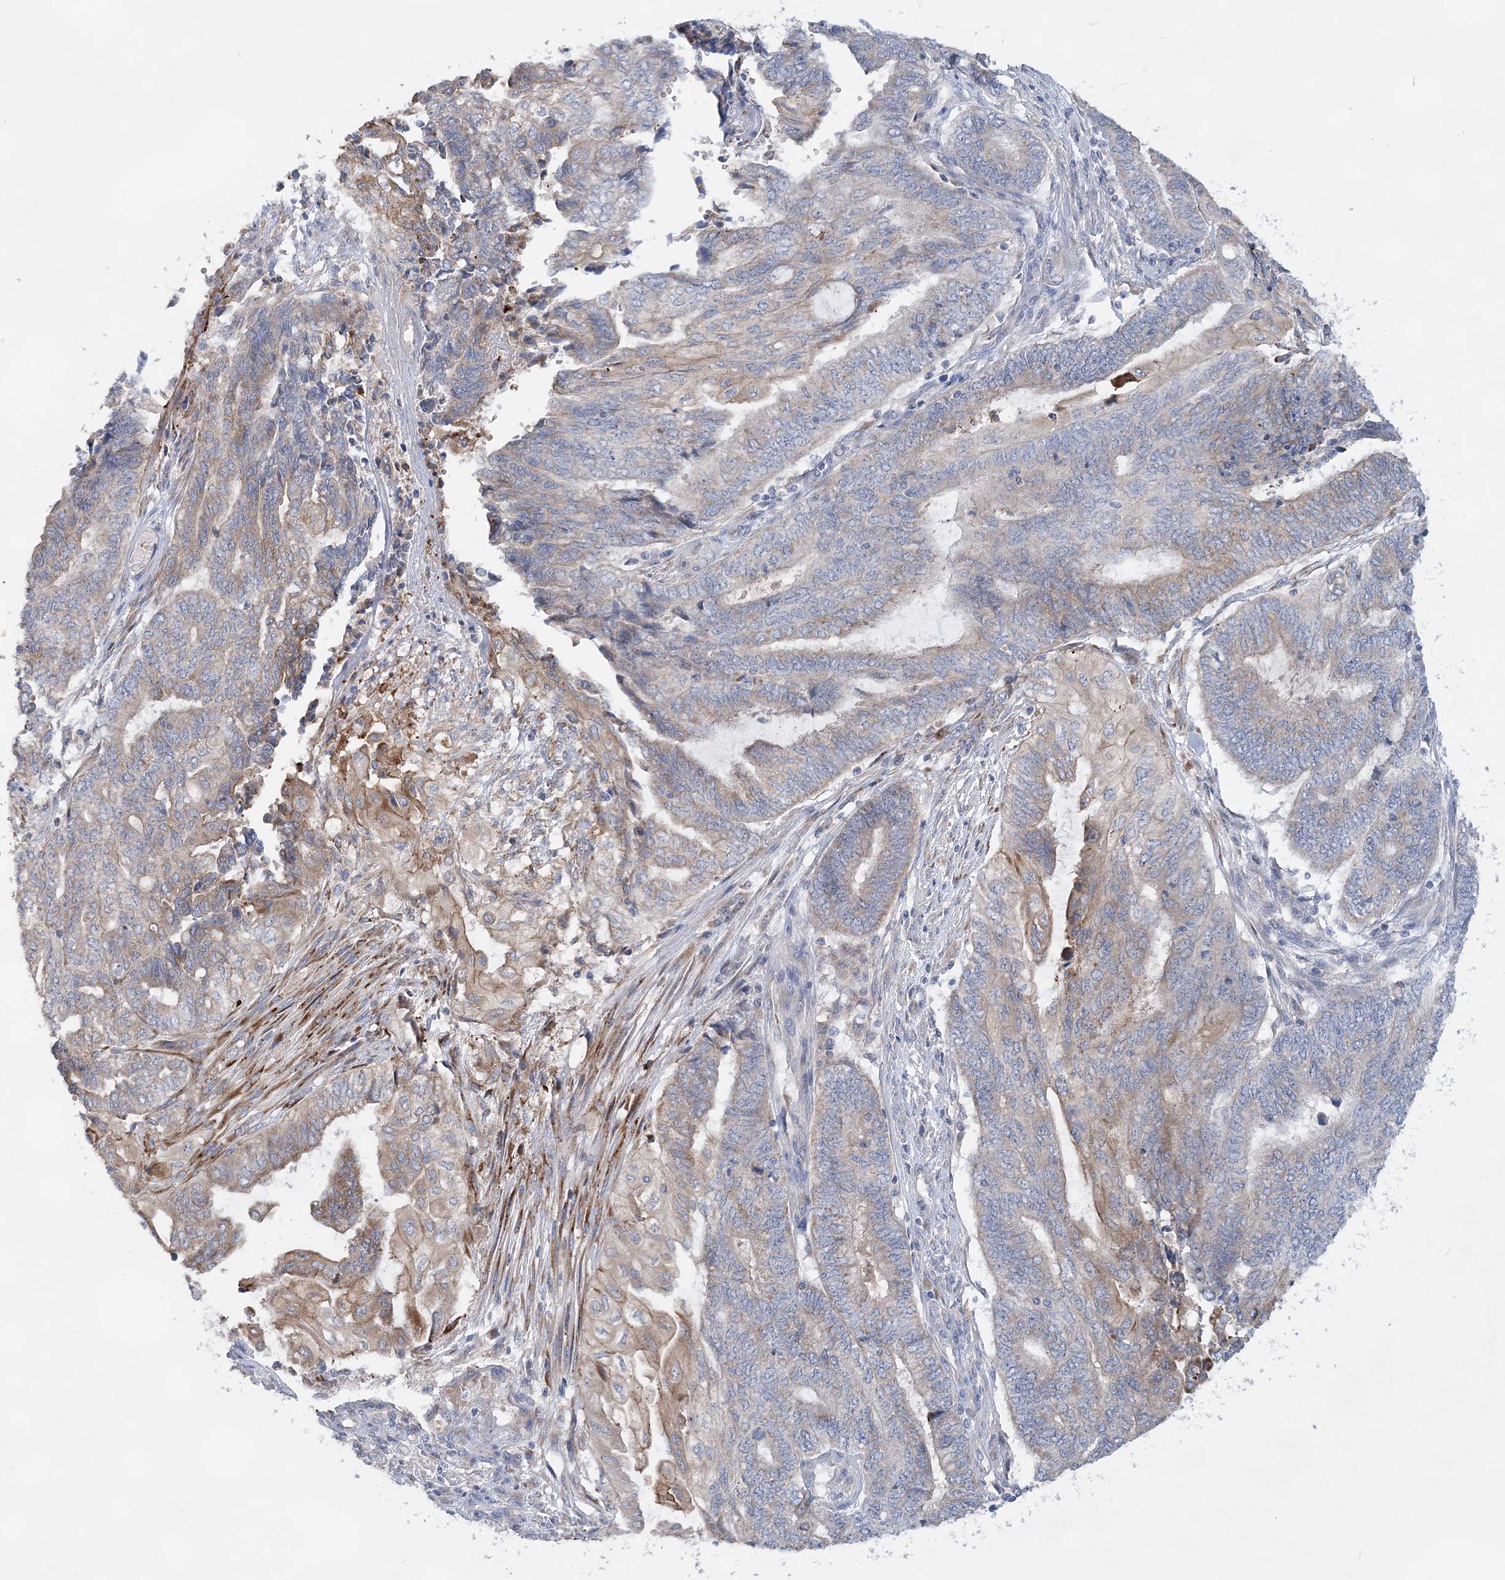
{"staining": {"intensity": "weak", "quantity": "<25%", "location": "cytoplasmic/membranous"}, "tissue": "endometrial cancer", "cell_type": "Tumor cells", "image_type": "cancer", "snomed": [{"axis": "morphology", "description": "Adenocarcinoma, NOS"}, {"axis": "topography", "description": "Uterus"}, {"axis": "topography", "description": "Endometrium"}], "caption": "A high-resolution micrograph shows IHC staining of adenocarcinoma (endometrial), which shows no significant positivity in tumor cells.", "gene": "TRAPPC13", "patient": {"sex": "female", "age": 70}}